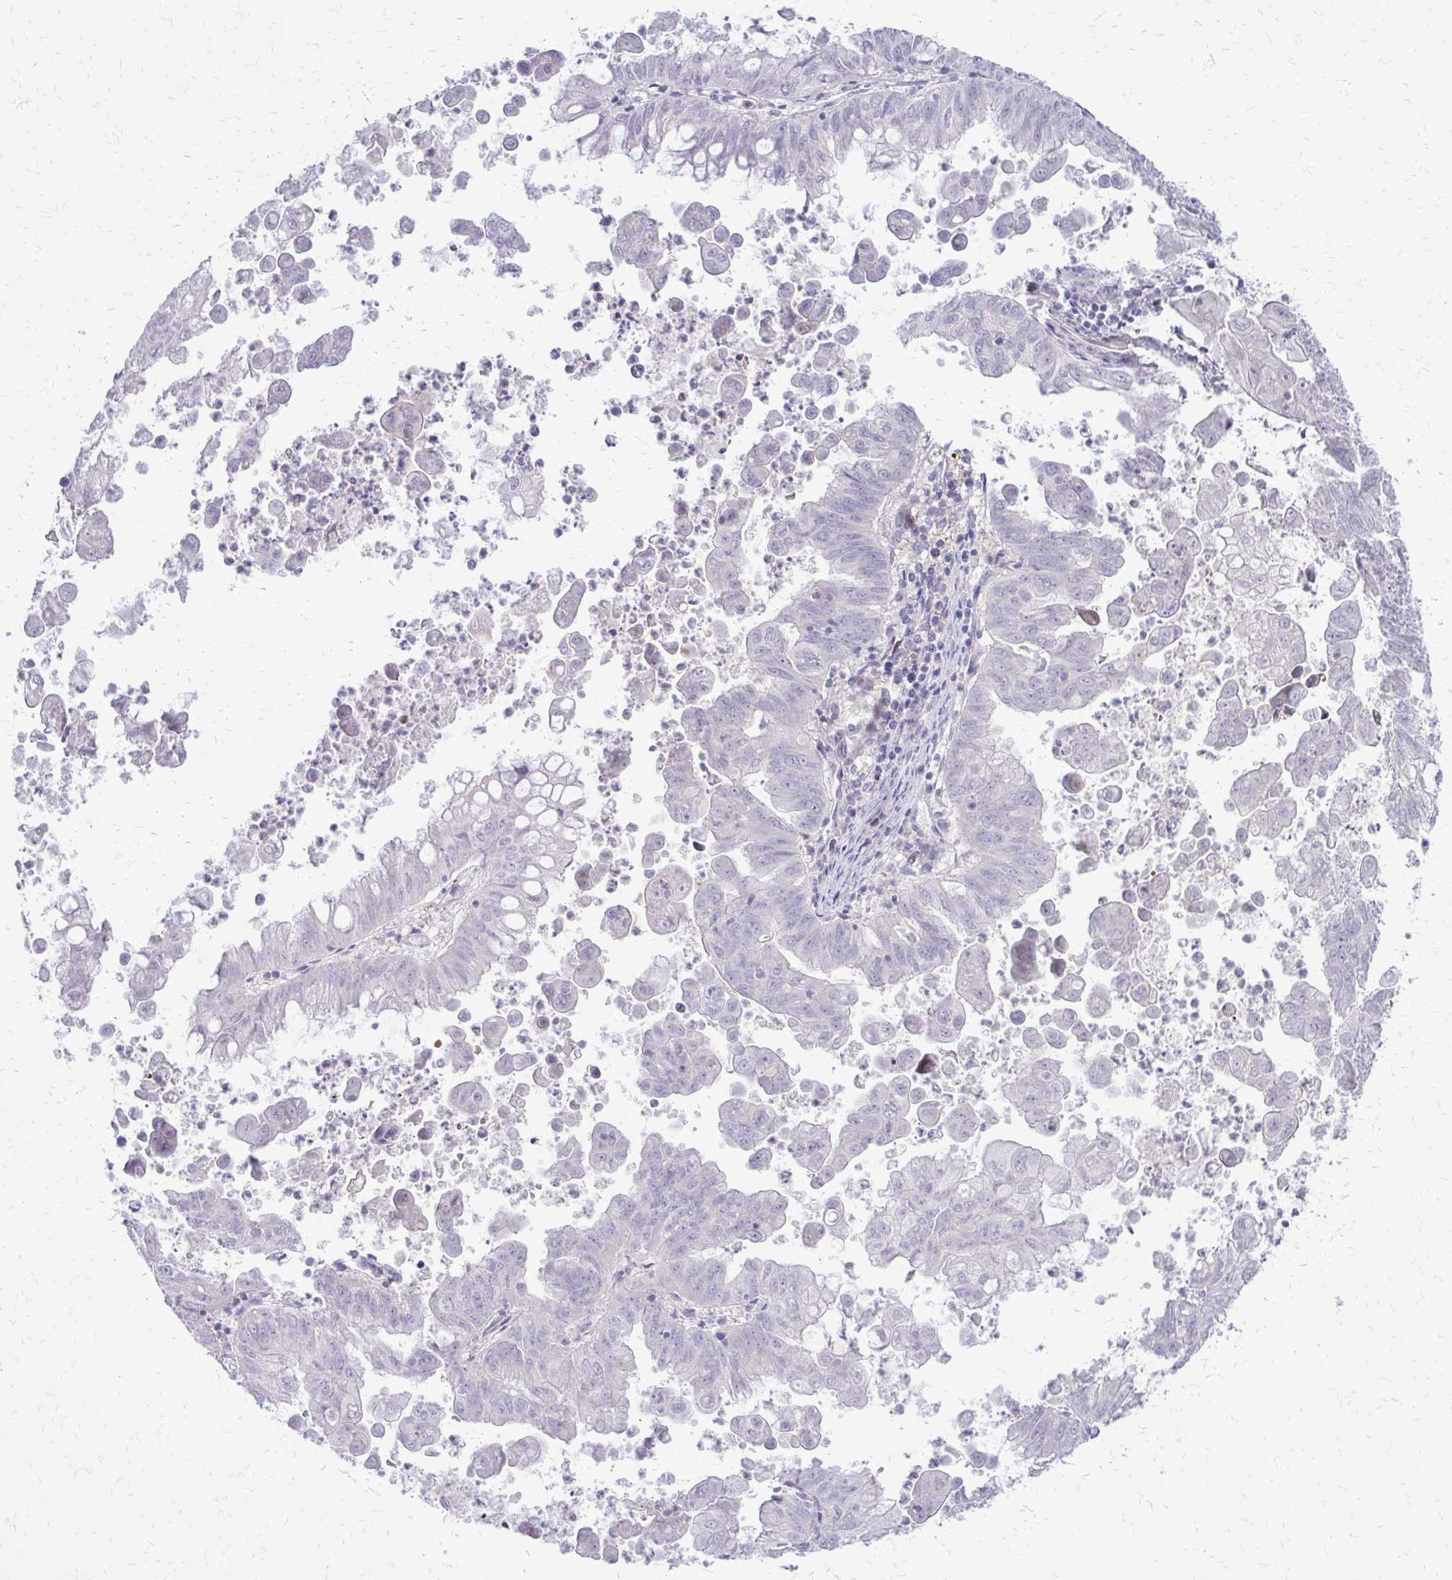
{"staining": {"intensity": "negative", "quantity": "none", "location": "none"}, "tissue": "stomach cancer", "cell_type": "Tumor cells", "image_type": "cancer", "snomed": [{"axis": "morphology", "description": "Adenocarcinoma, NOS"}, {"axis": "topography", "description": "Stomach, upper"}], "caption": "A photomicrograph of human adenocarcinoma (stomach) is negative for staining in tumor cells.", "gene": "PPDPFL", "patient": {"sex": "male", "age": 80}}